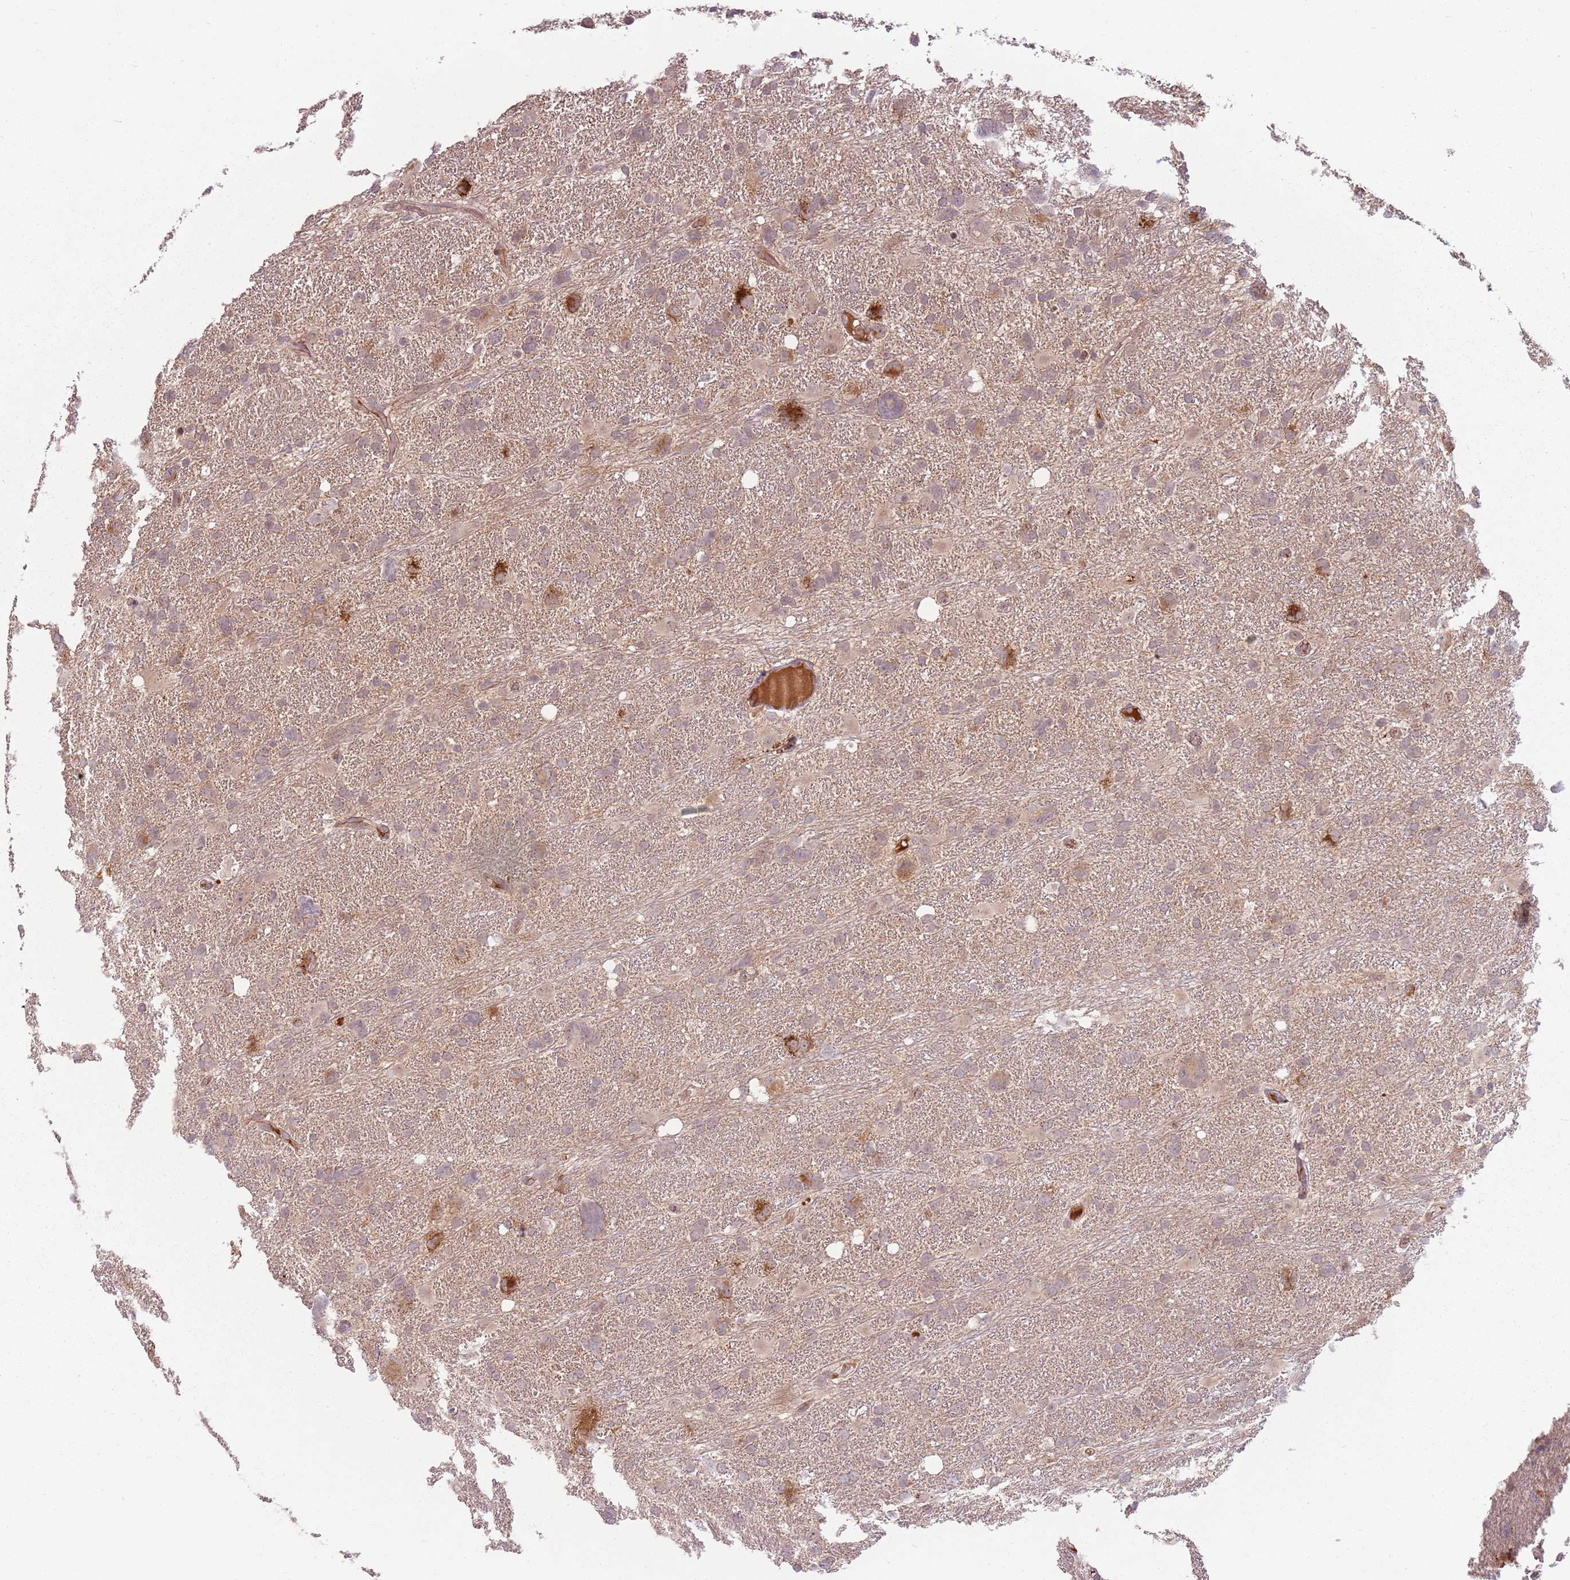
{"staining": {"intensity": "weak", "quantity": "<25%", "location": "cytoplasmic/membranous"}, "tissue": "glioma", "cell_type": "Tumor cells", "image_type": "cancer", "snomed": [{"axis": "morphology", "description": "Glioma, malignant, High grade"}, {"axis": "topography", "description": "Brain"}], "caption": "The photomicrograph exhibits no staining of tumor cells in malignant high-grade glioma.", "gene": "ADGRG1", "patient": {"sex": "male", "age": 61}}